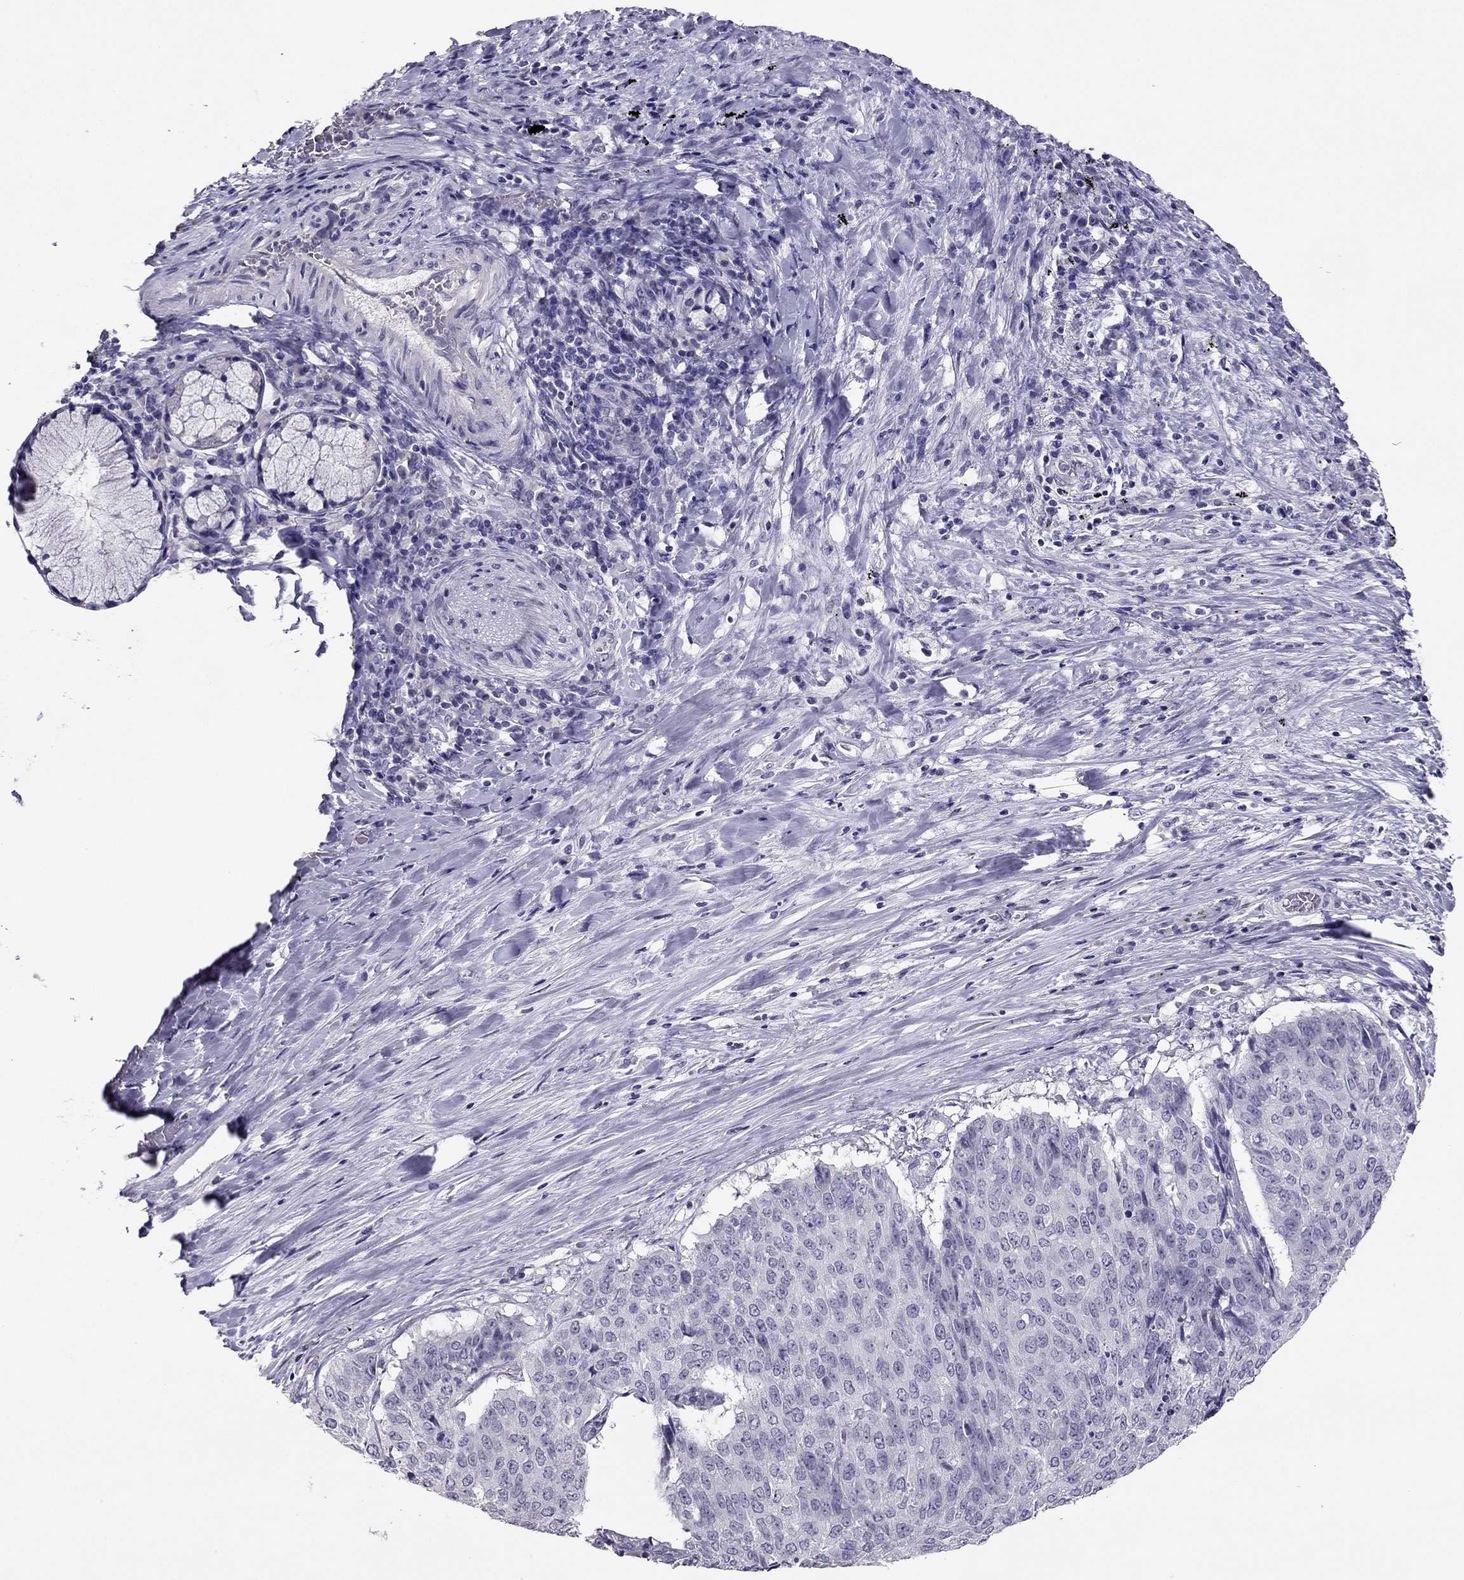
{"staining": {"intensity": "negative", "quantity": "none", "location": "none"}, "tissue": "lung cancer", "cell_type": "Tumor cells", "image_type": "cancer", "snomed": [{"axis": "morphology", "description": "Normal tissue, NOS"}, {"axis": "morphology", "description": "Squamous cell carcinoma, NOS"}, {"axis": "topography", "description": "Bronchus"}, {"axis": "topography", "description": "Lung"}], "caption": "Immunohistochemistry (IHC) of human lung squamous cell carcinoma reveals no staining in tumor cells. Brightfield microscopy of immunohistochemistry stained with DAB (brown) and hematoxylin (blue), captured at high magnification.", "gene": "RHO", "patient": {"sex": "male", "age": 64}}